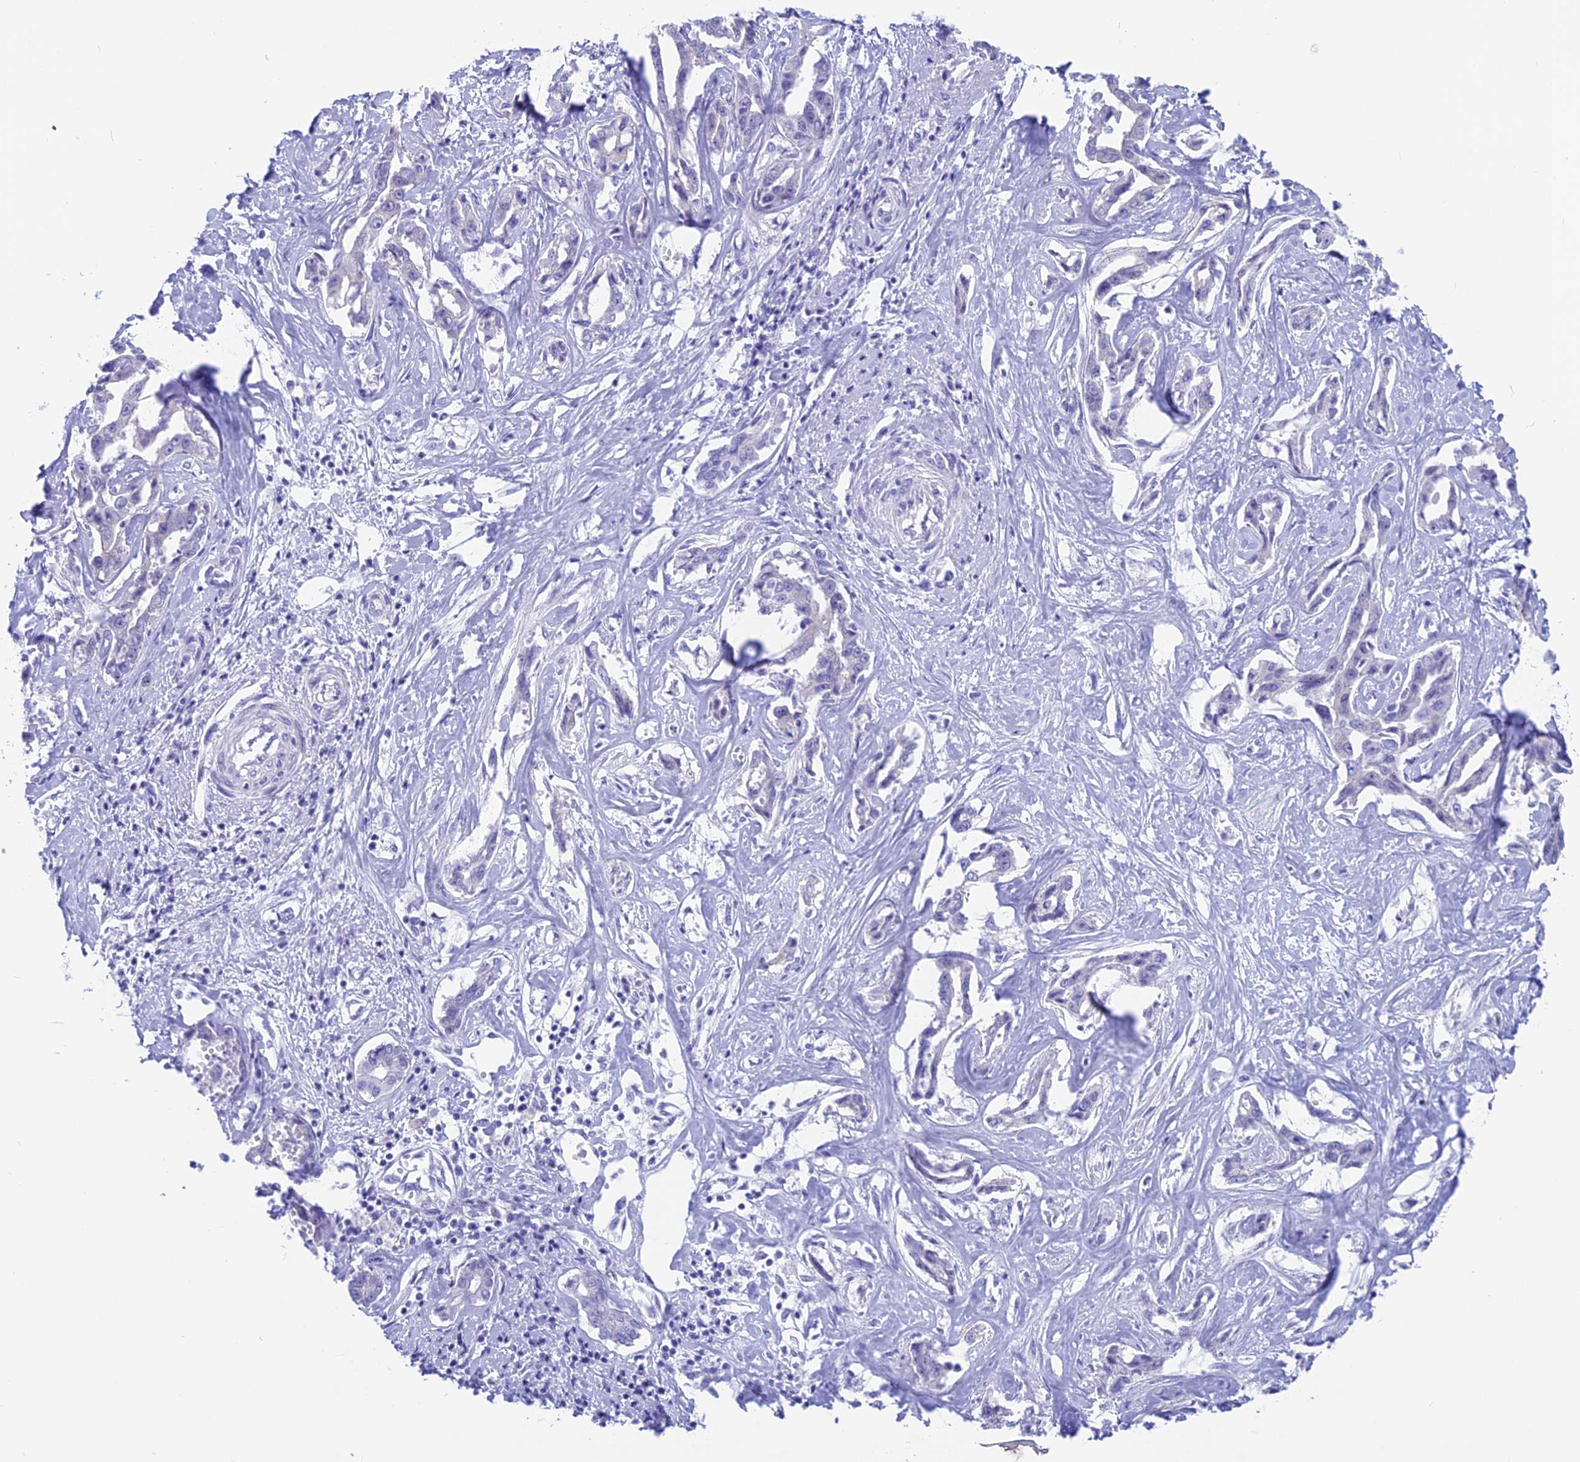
{"staining": {"intensity": "negative", "quantity": "none", "location": "none"}, "tissue": "liver cancer", "cell_type": "Tumor cells", "image_type": "cancer", "snomed": [{"axis": "morphology", "description": "Cholangiocarcinoma"}, {"axis": "topography", "description": "Liver"}], "caption": "Immunohistochemical staining of human cholangiocarcinoma (liver) reveals no significant staining in tumor cells.", "gene": "SNTN", "patient": {"sex": "male", "age": 59}}